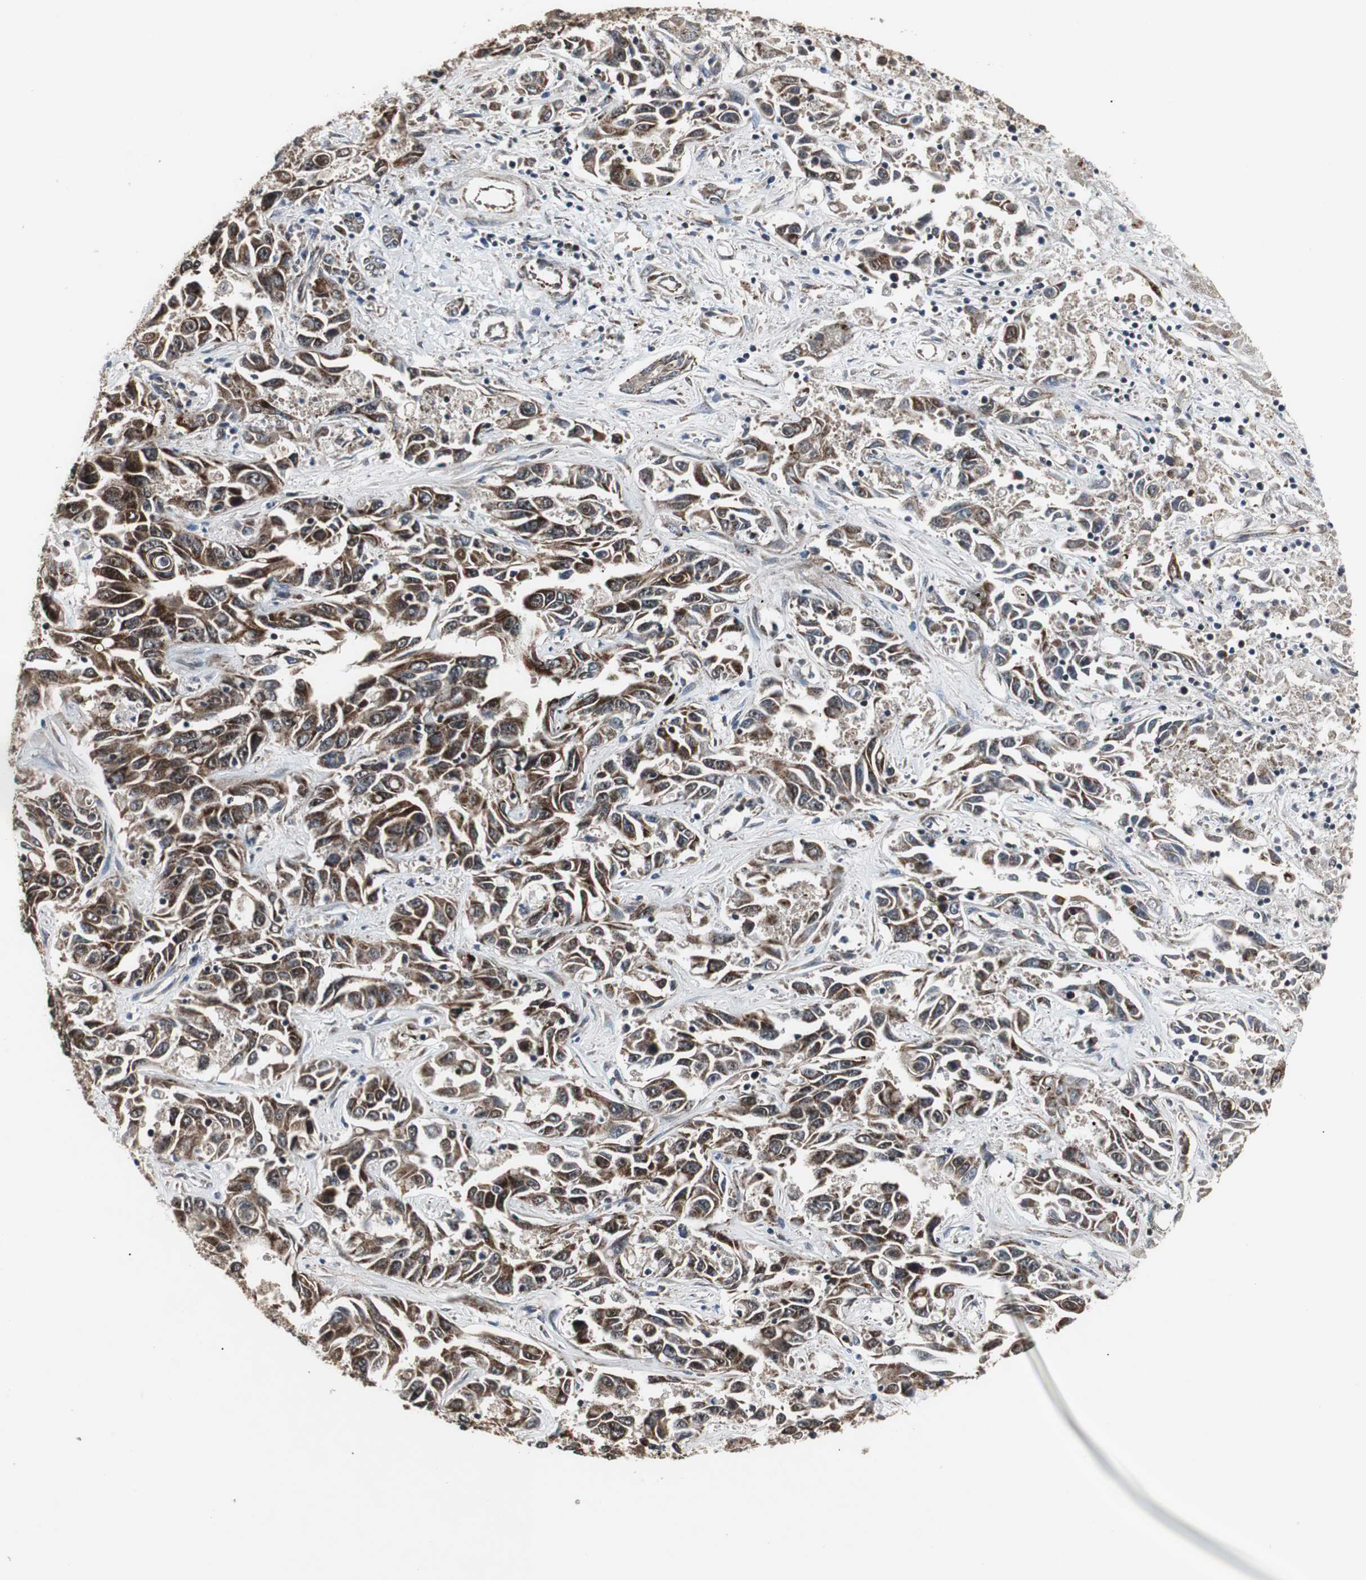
{"staining": {"intensity": "strong", "quantity": ">75%", "location": "cytoplasmic/membranous"}, "tissue": "liver cancer", "cell_type": "Tumor cells", "image_type": "cancer", "snomed": [{"axis": "morphology", "description": "Cholangiocarcinoma"}, {"axis": "topography", "description": "Liver"}], "caption": "The micrograph displays staining of cholangiocarcinoma (liver), revealing strong cytoplasmic/membranous protein staining (brown color) within tumor cells.", "gene": "MRPL40", "patient": {"sex": "female", "age": 52}}